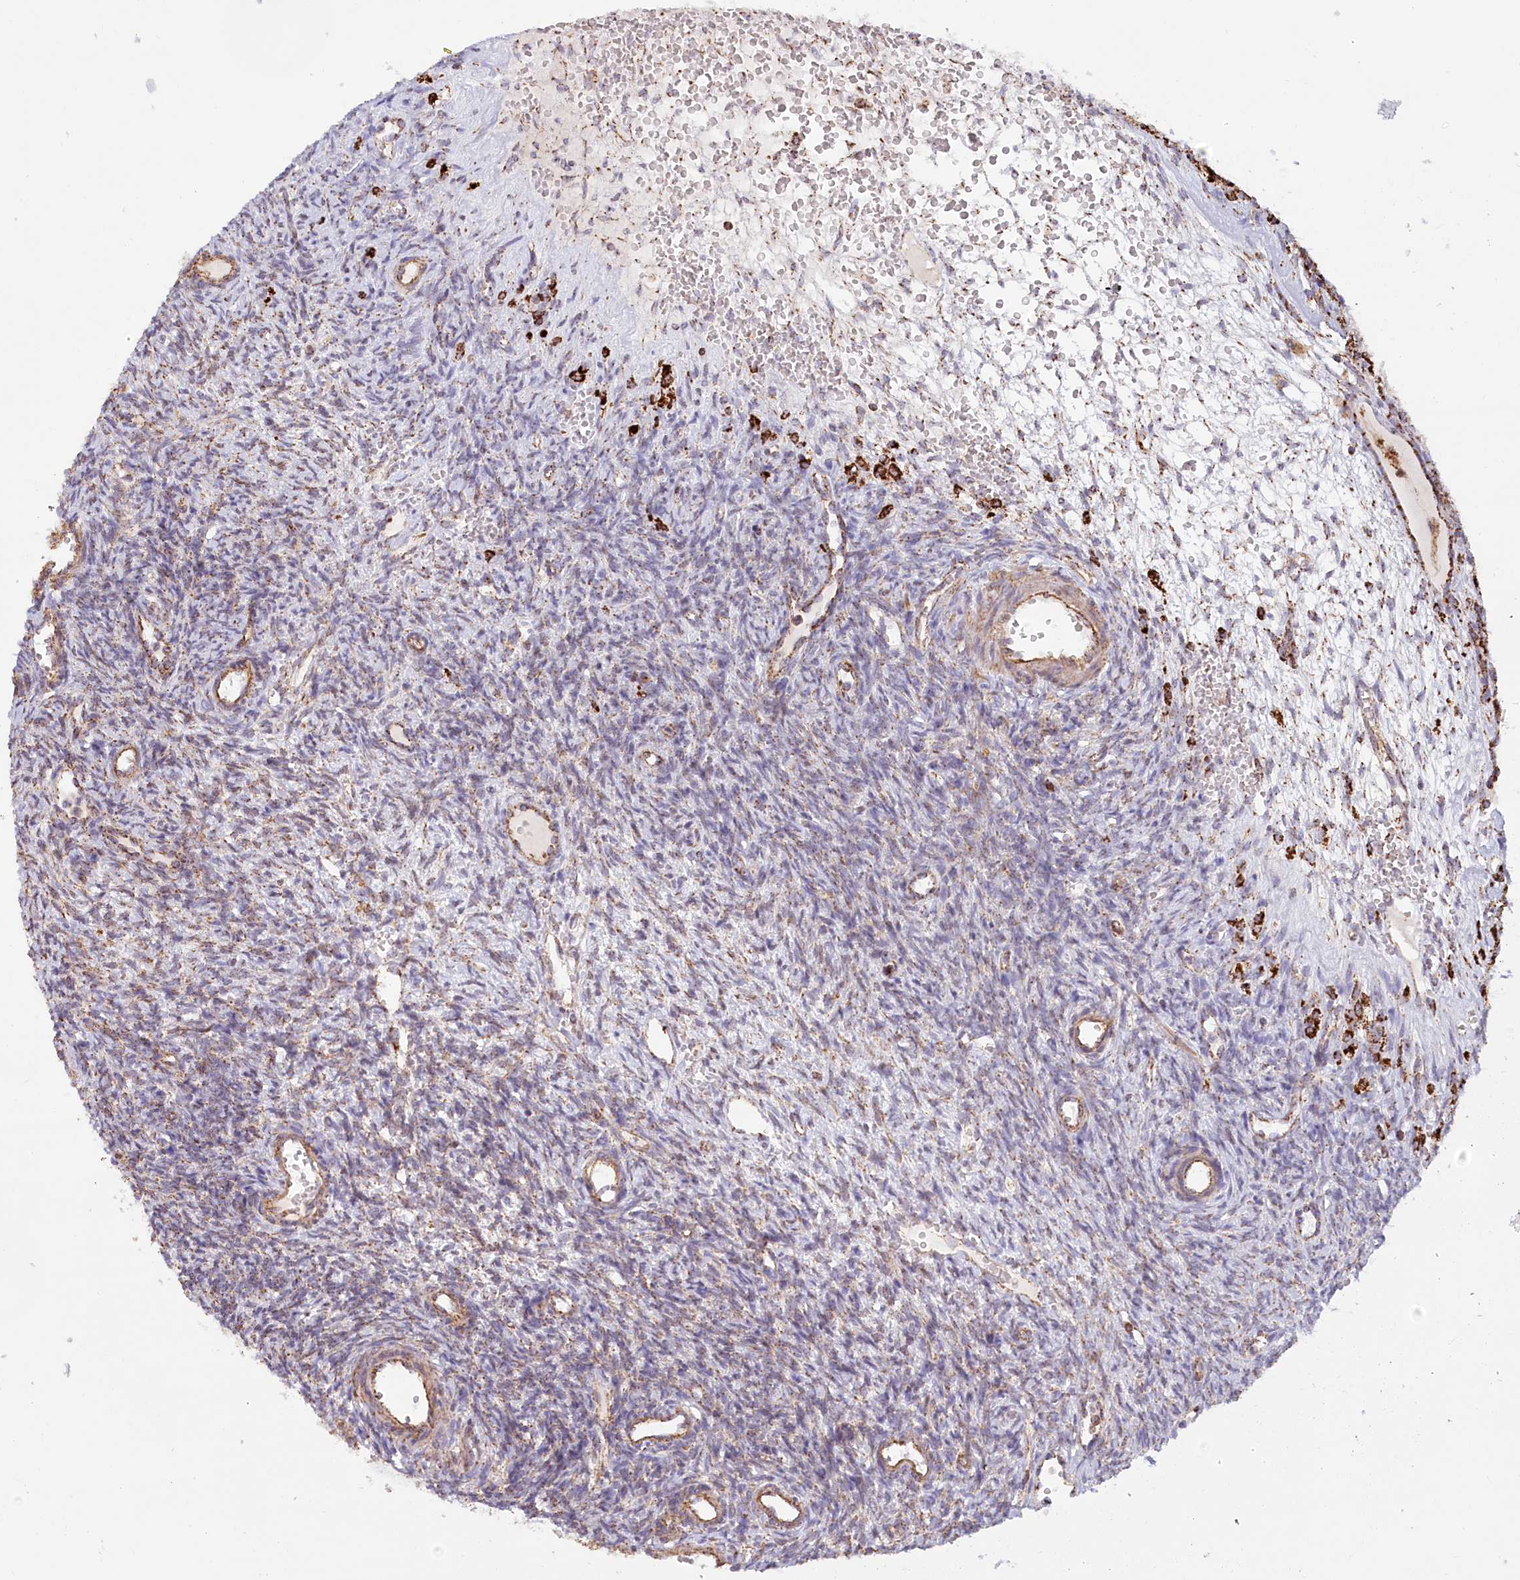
{"staining": {"intensity": "moderate", "quantity": "25%-75%", "location": "cytoplasmic/membranous"}, "tissue": "ovary", "cell_type": "Ovarian stroma cells", "image_type": "normal", "snomed": [{"axis": "morphology", "description": "Normal tissue, NOS"}, {"axis": "topography", "description": "Ovary"}], "caption": "Immunohistochemical staining of benign human ovary displays 25%-75% levels of moderate cytoplasmic/membranous protein staining in approximately 25%-75% of ovarian stroma cells. (DAB IHC, brown staining for protein, blue staining for nuclei).", "gene": "UMPS", "patient": {"sex": "female", "age": 39}}